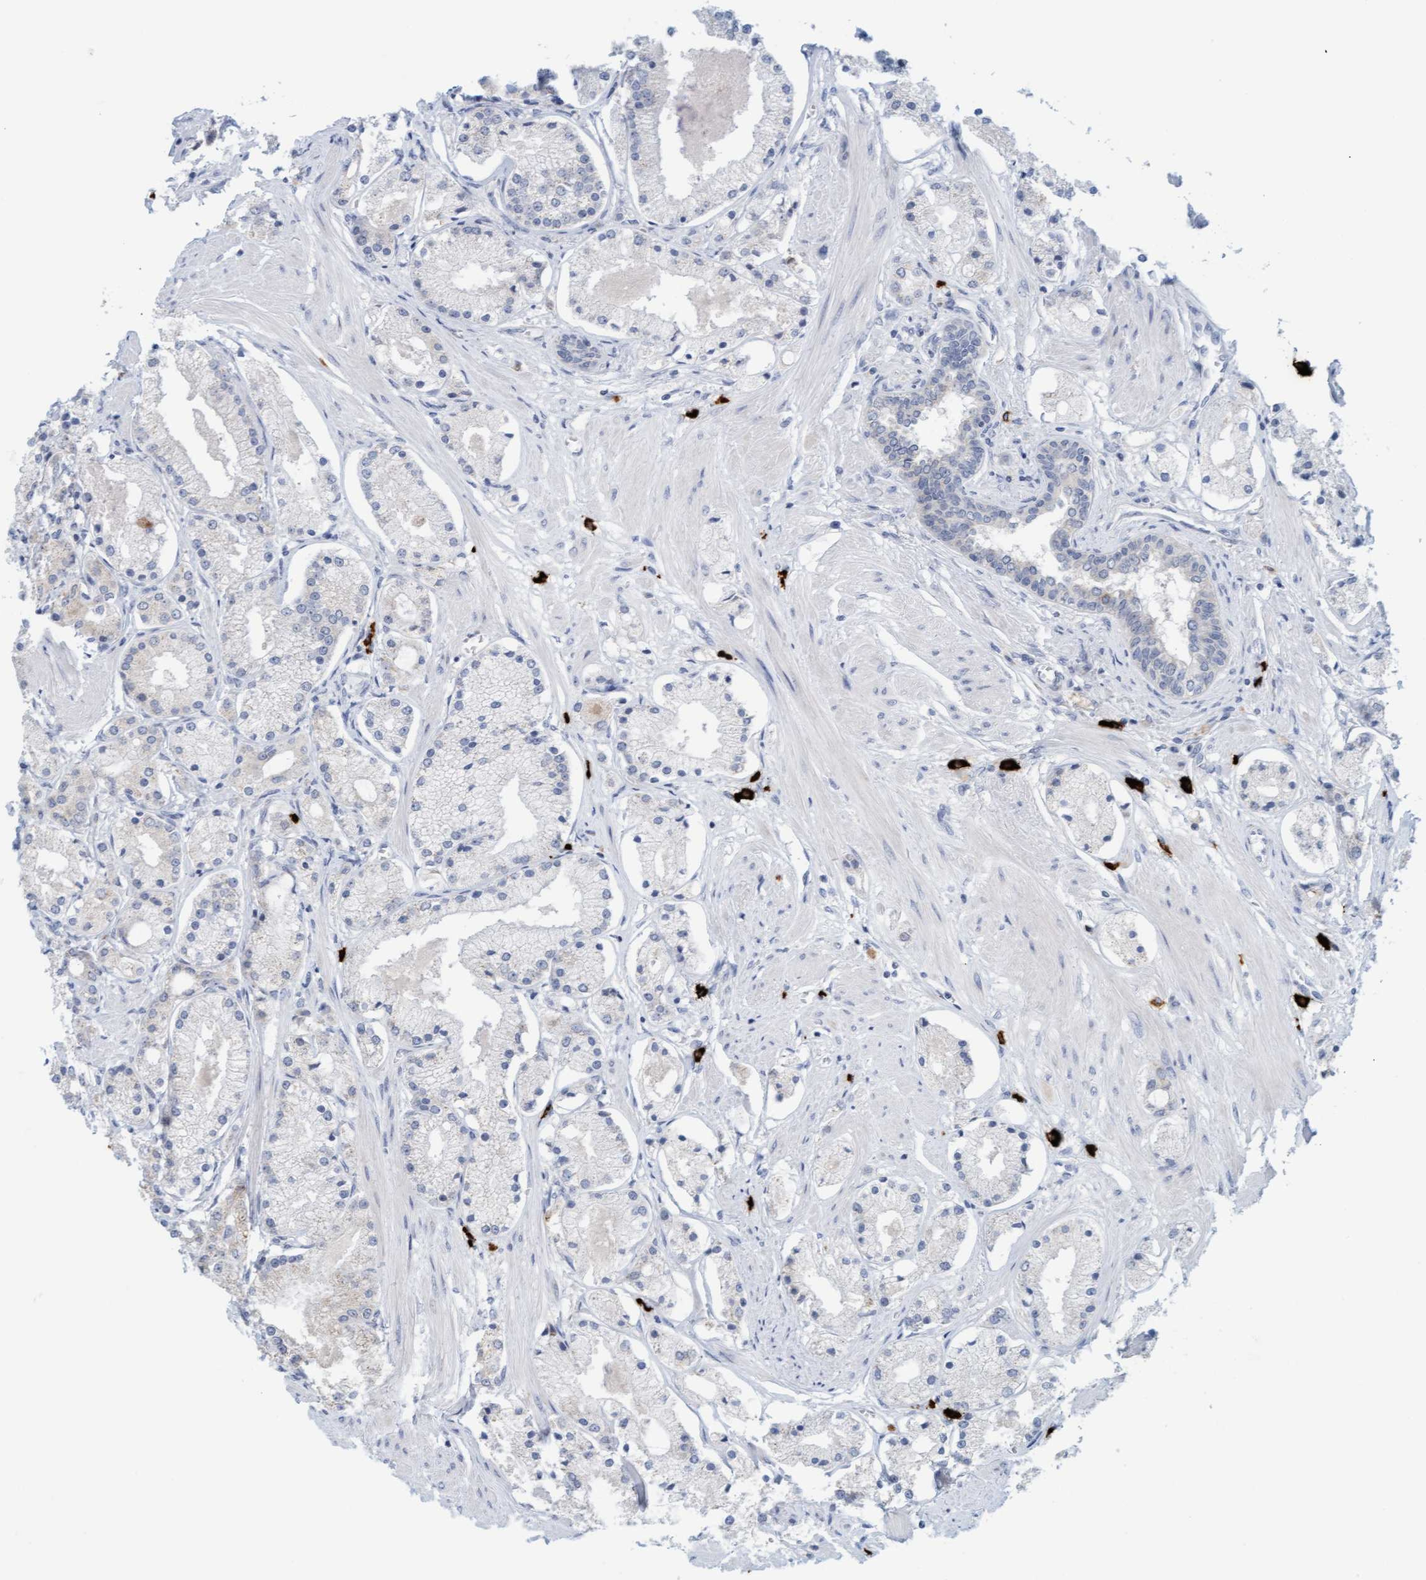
{"staining": {"intensity": "negative", "quantity": "none", "location": "none"}, "tissue": "prostate cancer", "cell_type": "Tumor cells", "image_type": "cancer", "snomed": [{"axis": "morphology", "description": "Adenocarcinoma, High grade"}, {"axis": "topography", "description": "Prostate"}], "caption": "Micrograph shows no protein expression in tumor cells of prostate cancer tissue. Nuclei are stained in blue.", "gene": "CPA3", "patient": {"sex": "male", "age": 66}}